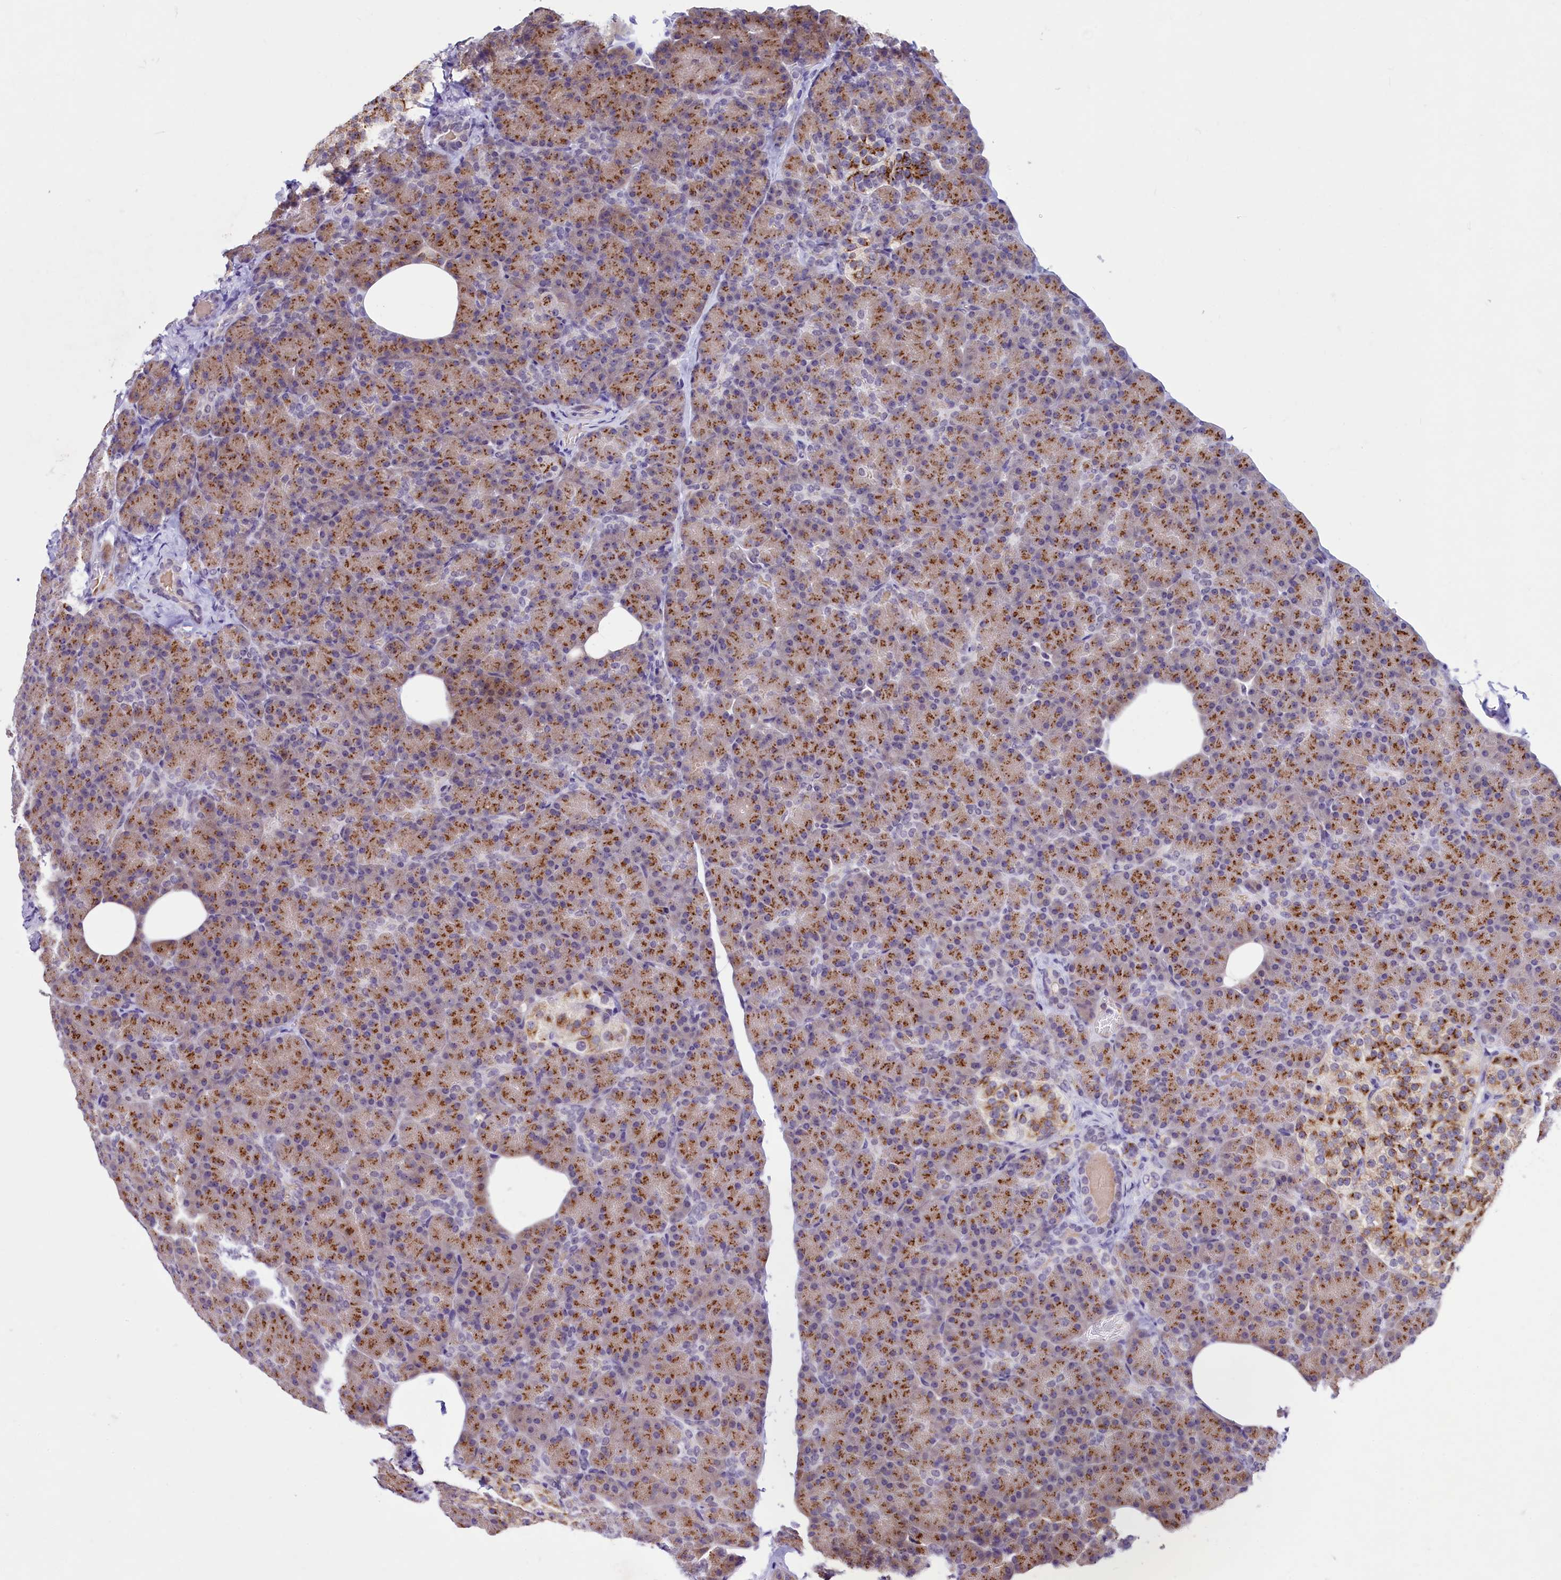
{"staining": {"intensity": "strong", "quantity": ">75%", "location": "cytoplasmic/membranous"}, "tissue": "pancreas", "cell_type": "Exocrine glandular cells", "image_type": "normal", "snomed": [{"axis": "morphology", "description": "Normal tissue, NOS"}, {"axis": "topography", "description": "Pancreas"}], "caption": "IHC image of unremarkable pancreas: human pancreas stained using immunohistochemistry (IHC) exhibits high levels of strong protein expression localized specifically in the cytoplasmic/membranous of exocrine glandular cells, appearing as a cytoplasmic/membranous brown color.", "gene": "LEUTX", "patient": {"sex": "female", "age": 43}}